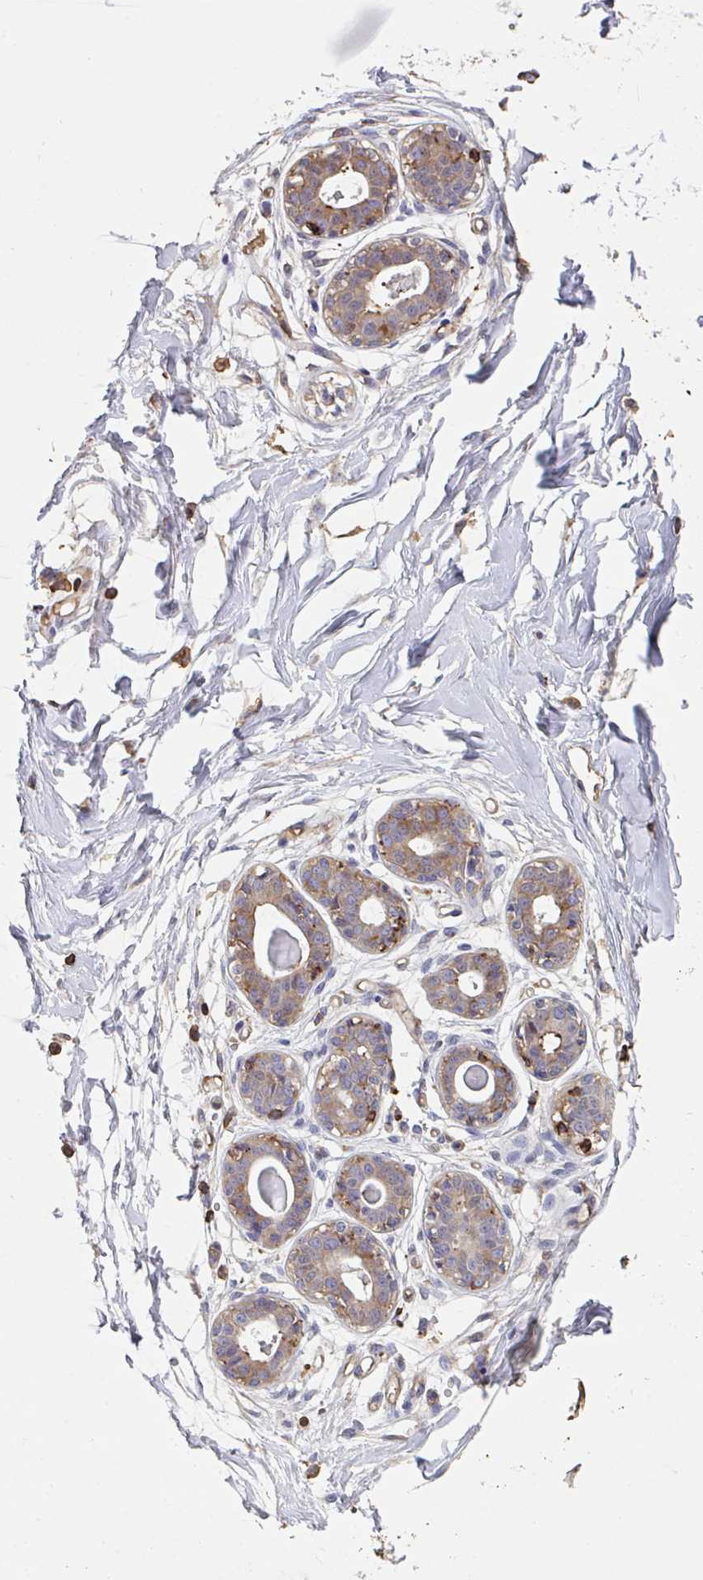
{"staining": {"intensity": "weak", "quantity": ">75%", "location": "cytoplasmic/membranous"}, "tissue": "breast", "cell_type": "Glandular cells", "image_type": "normal", "snomed": [{"axis": "morphology", "description": "Normal tissue, NOS"}, {"axis": "topography", "description": "Breast"}], "caption": "The image shows a brown stain indicating the presence of a protein in the cytoplasmic/membranous of glandular cells in breast. Using DAB (brown) and hematoxylin (blue) stains, captured at high magnification using brightfield microscopy.", "gene": "CFL1", "patient": {"sex": "female", "age": 45}}